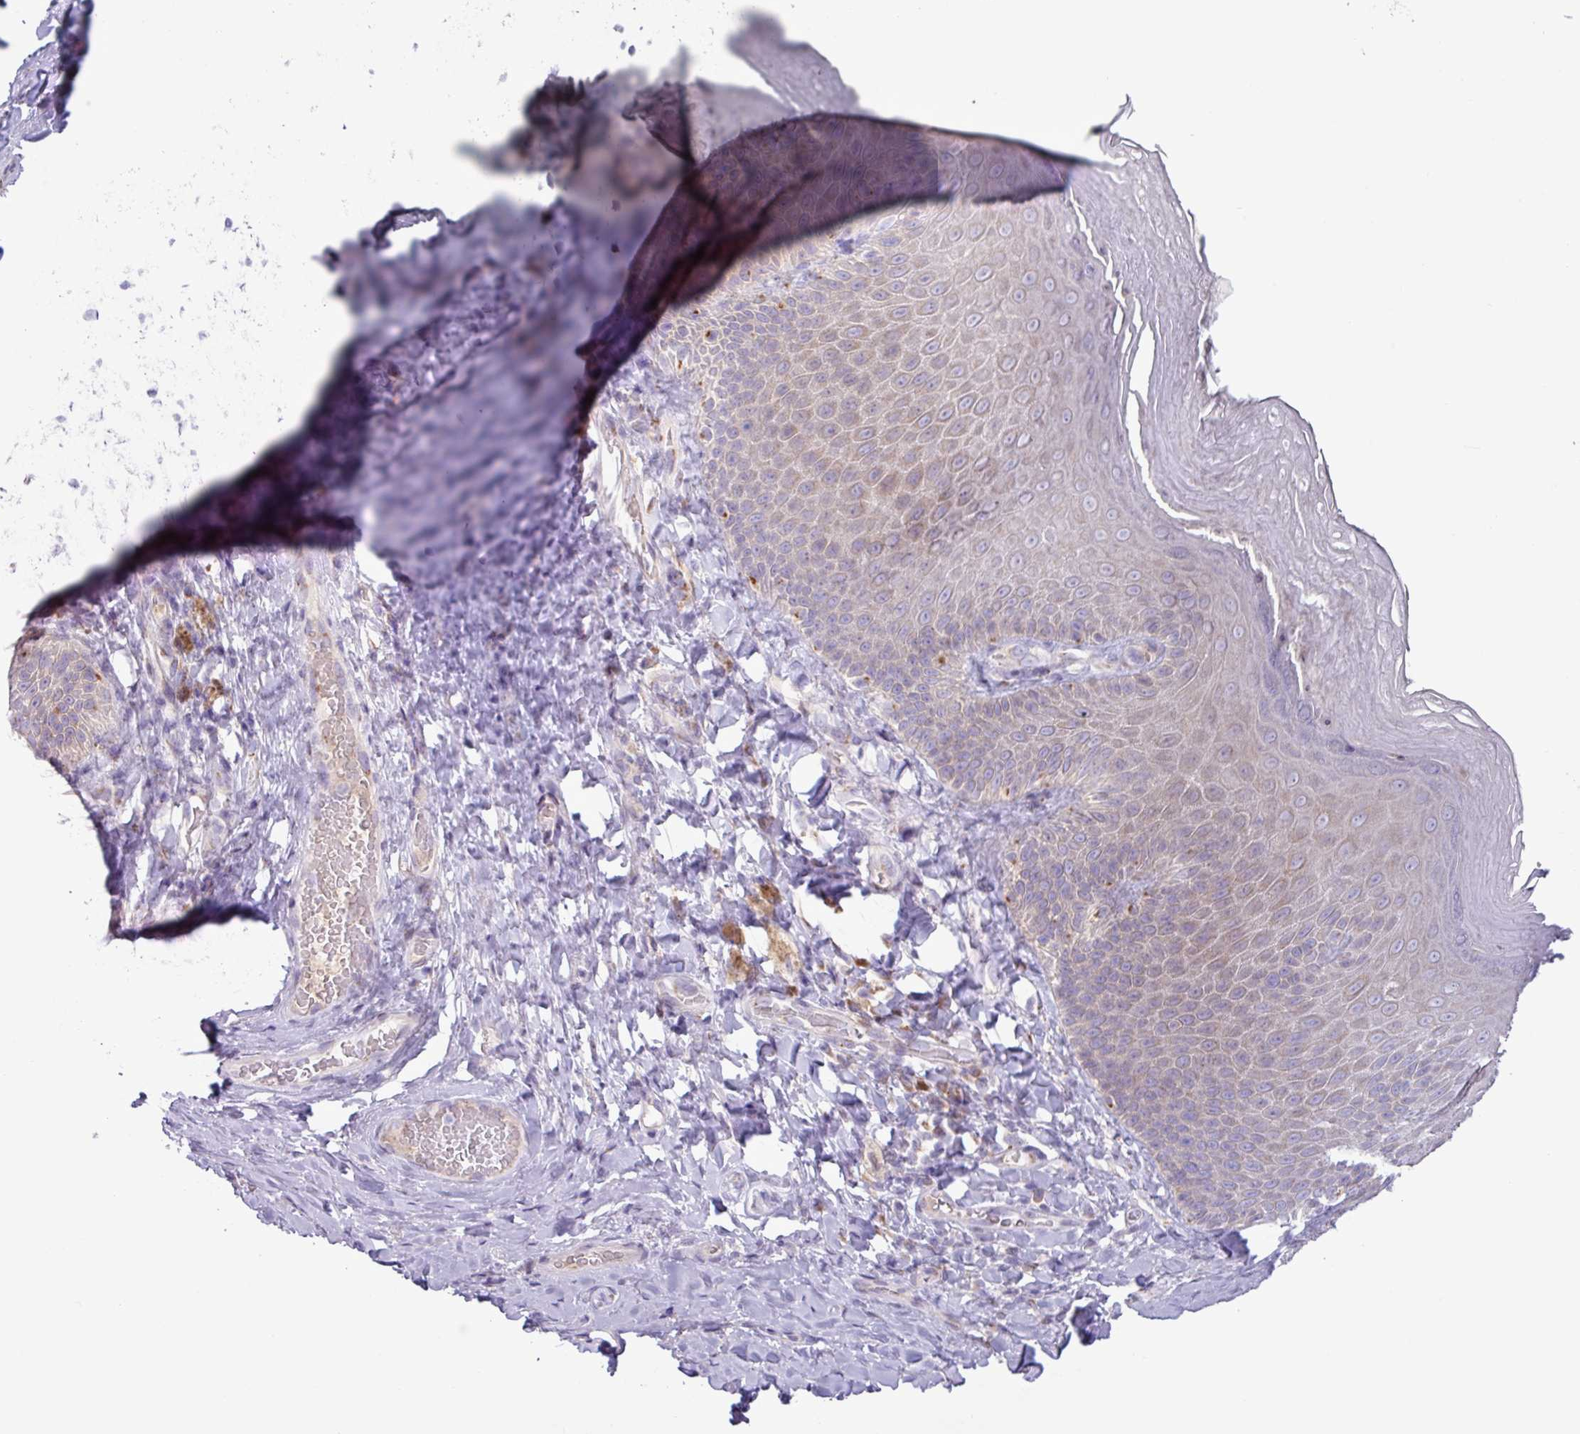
{"staining": {"intensity": "weak", "quantity": "<25%", "location": "cytoplasmic/membranous"}, "tissue": "skin", "cell_type": "Epidermal cells", "image_type": "normal", "snomed": [{"axis": "morphology", "description": "Normal tissue, NOS"}, {"axis": "topography", "description": "Anal"}, {"axis": "topography", "description": "Peripheral nerve tissue"}], "caption": "This is an immunohistochemistry photomicrograph of benign skin. There is no positivity in epidermal cells.", "gene": "STIMATE", "patient": {"sex": "male", "age": 53}}